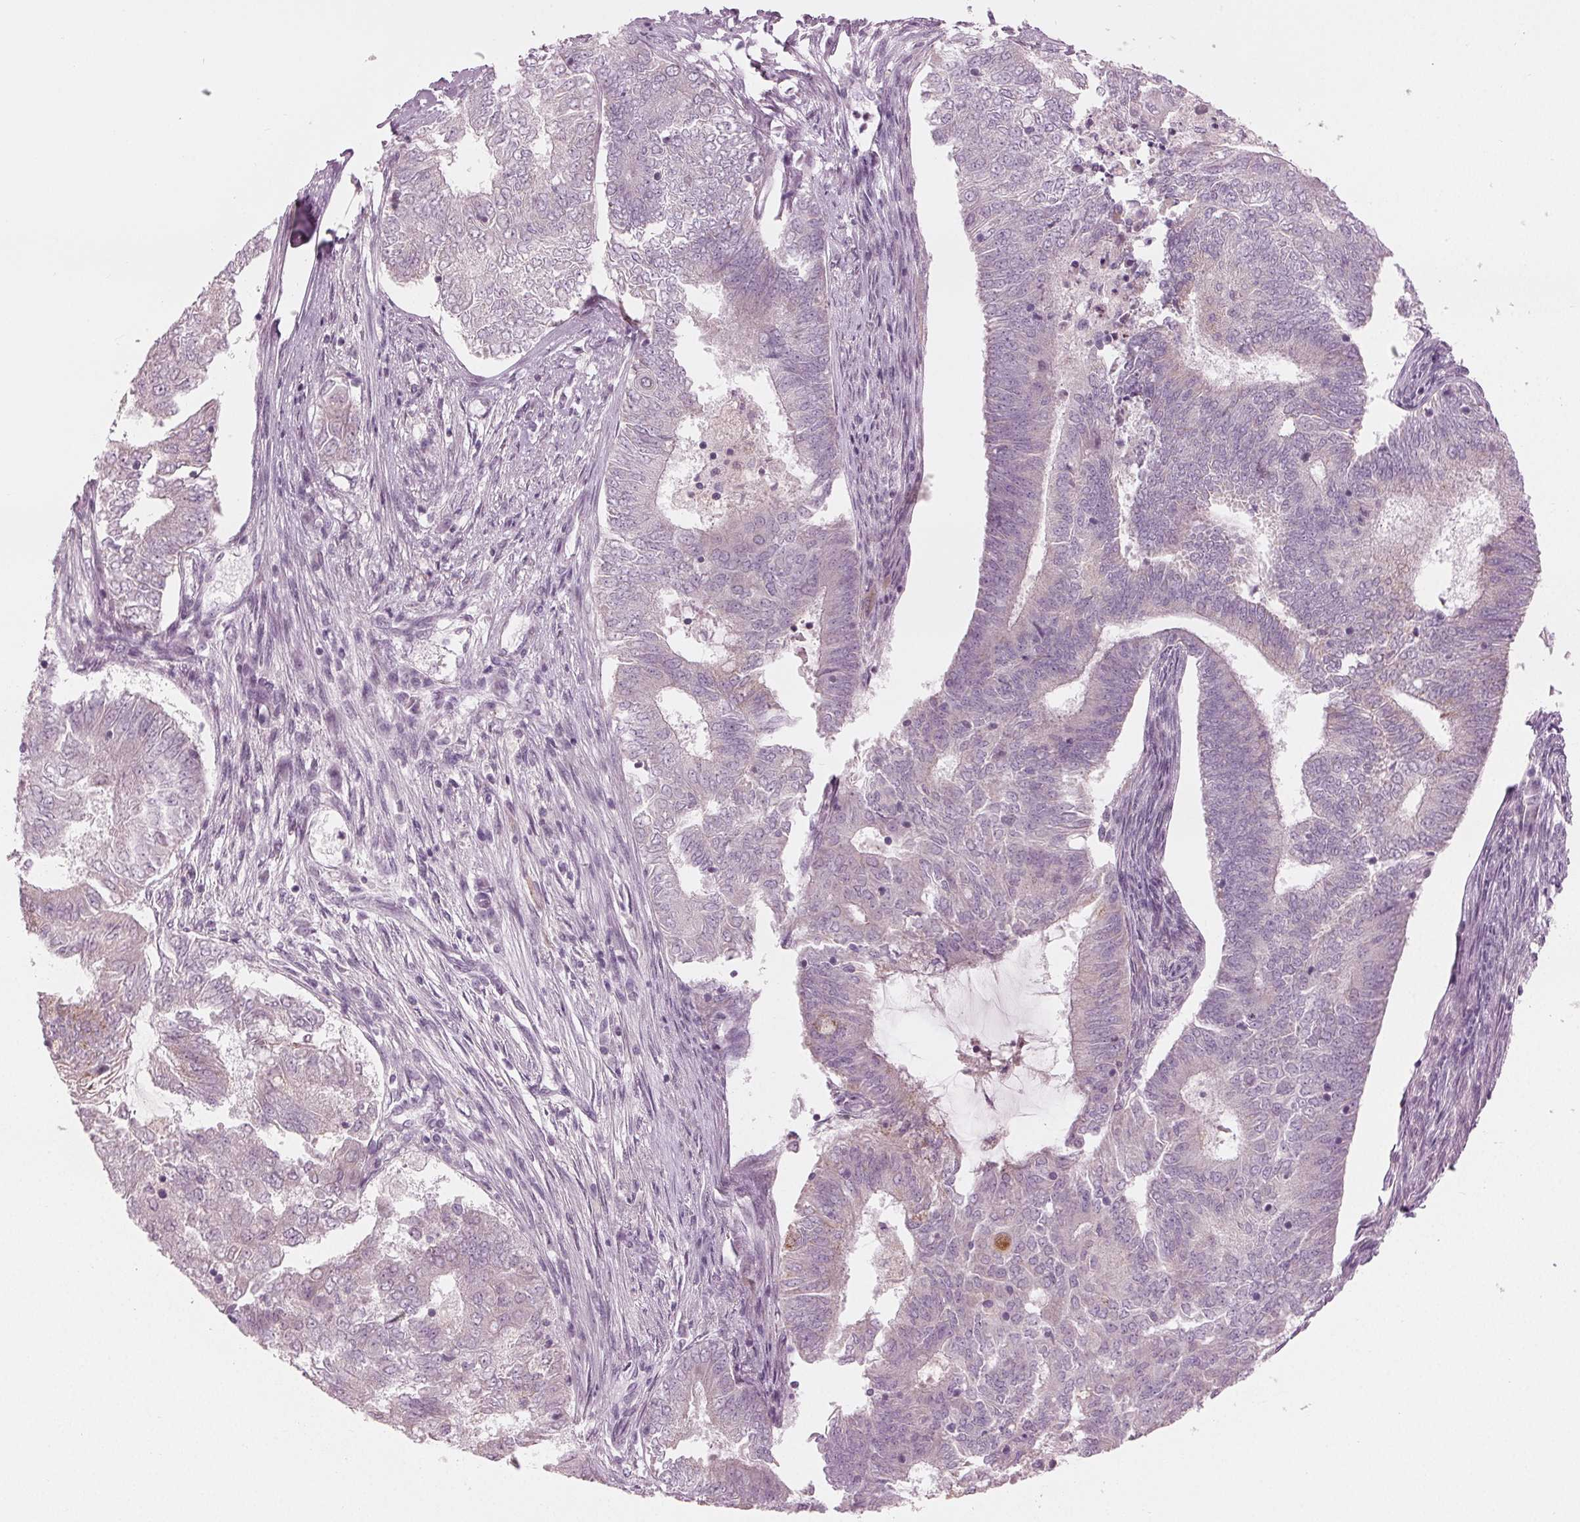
{"staining": {"intensity": "negative", "quantity": "none", "location": "none"}, "tissue": "endometrial cancer", "cell_type": "Tumor cells", "image_type": "cancer", "snomed": [{"axis": "morphology", "description": "Adenocarcinoma, NOS"}, {"axis": "topography", "description": "Endometrium"}], "caption": "Immunohistochemical staining of human endometrial adenocarcinoma displays no significant staining in tumor cells.", "gene": "PRAP1", "patient": {"sex": "female", "age": 62}}